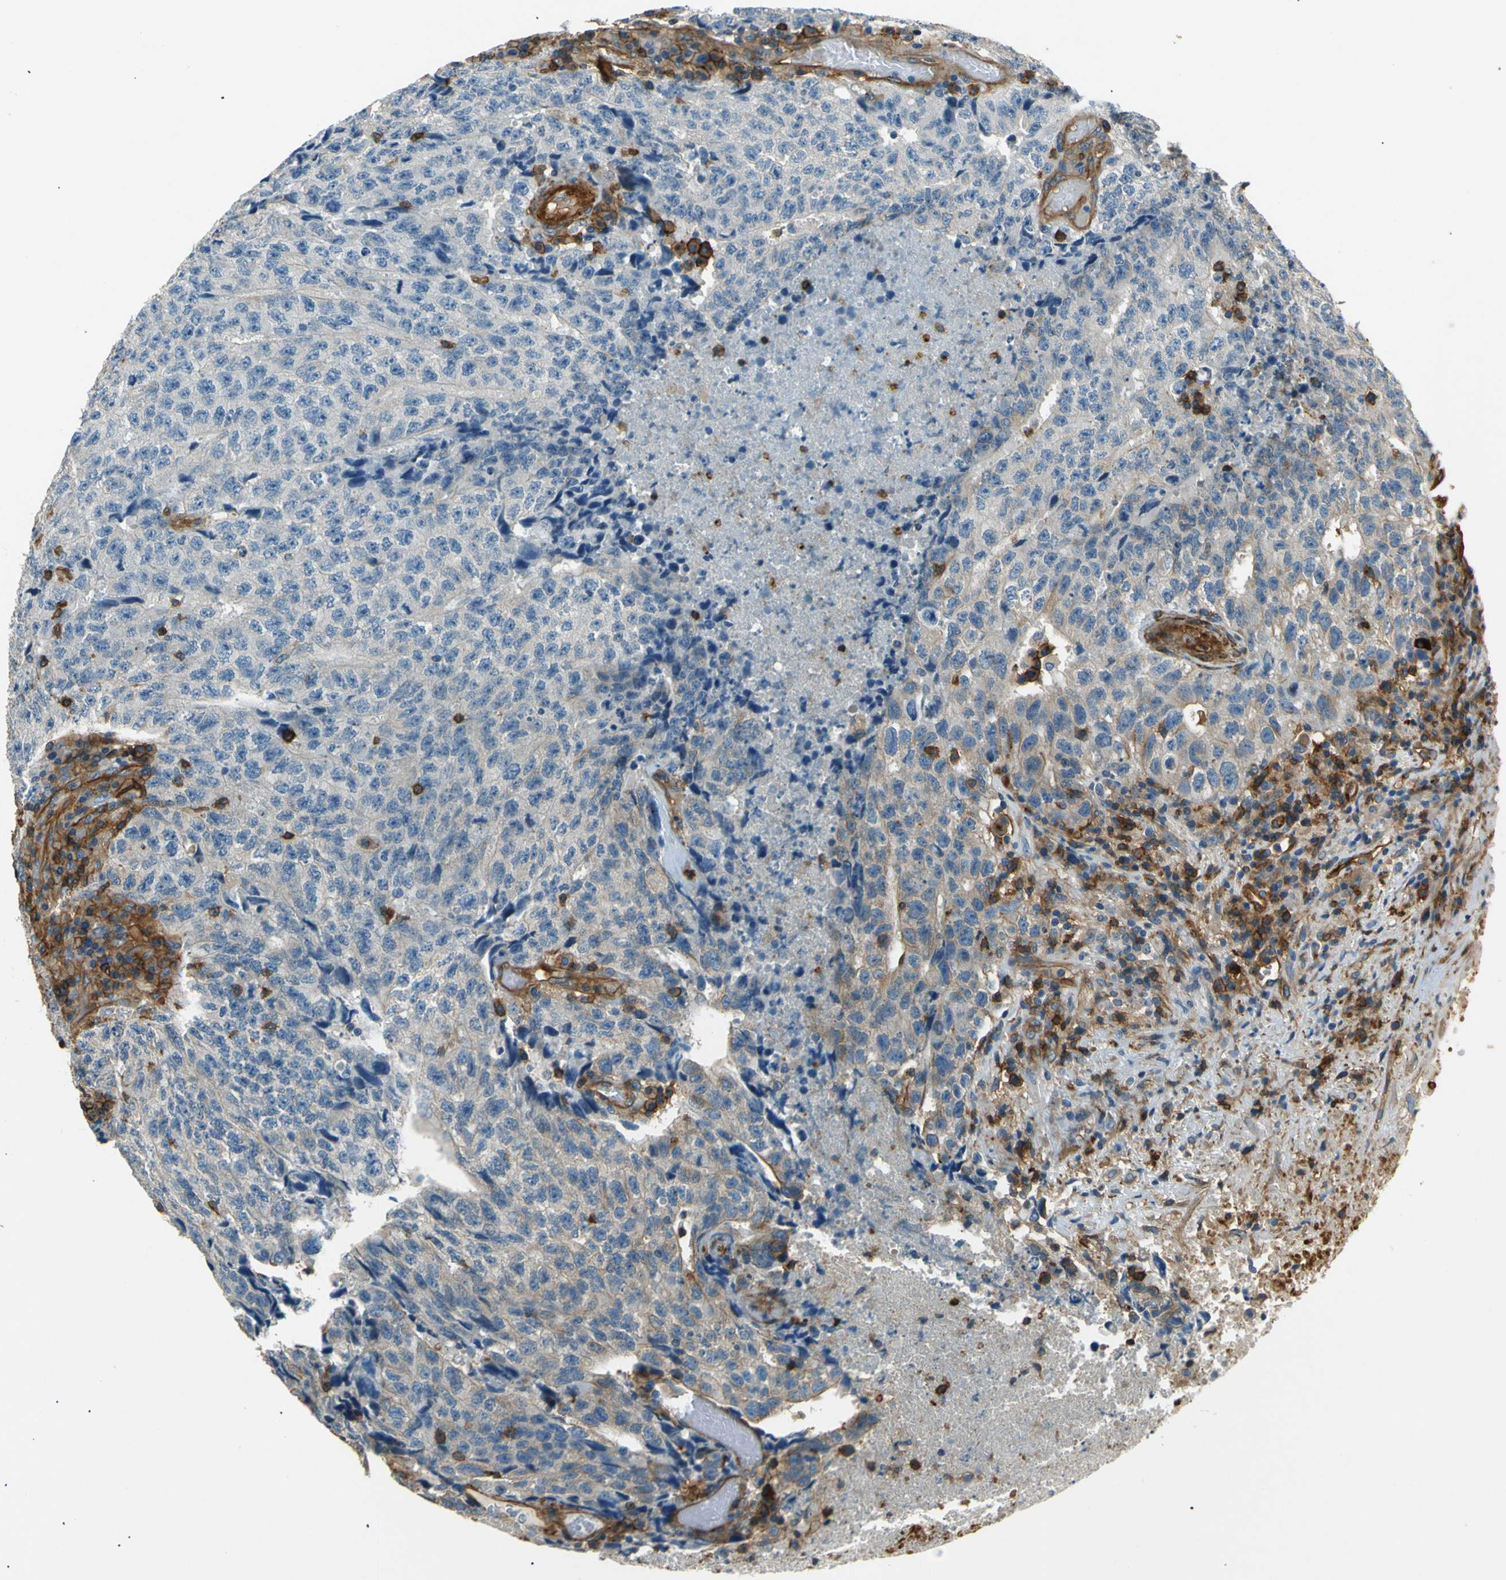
{"staining": {"intensity": "negative", "quantity": "none", "location": "none"}, "tissue": "testis cancer", "cell_type": "Tumor cells", "image_type": "cancer", "snomed": [{"axis": "morphology", "description": "Necrosis, NOS"}, {"axis": "morphology", "description": "Carcinoma, Embryonal, NOS"}, {"axis": "topography", "description": "Testis"}], "caption": "A high-resolution image shows immunohistochemistry (IHC) staining of embryonal carcinoma (testis), which reveals no significant expression in tumor cells.", "gene": "ENTPD1", "patient": {"sex": "male", "age": 19}}